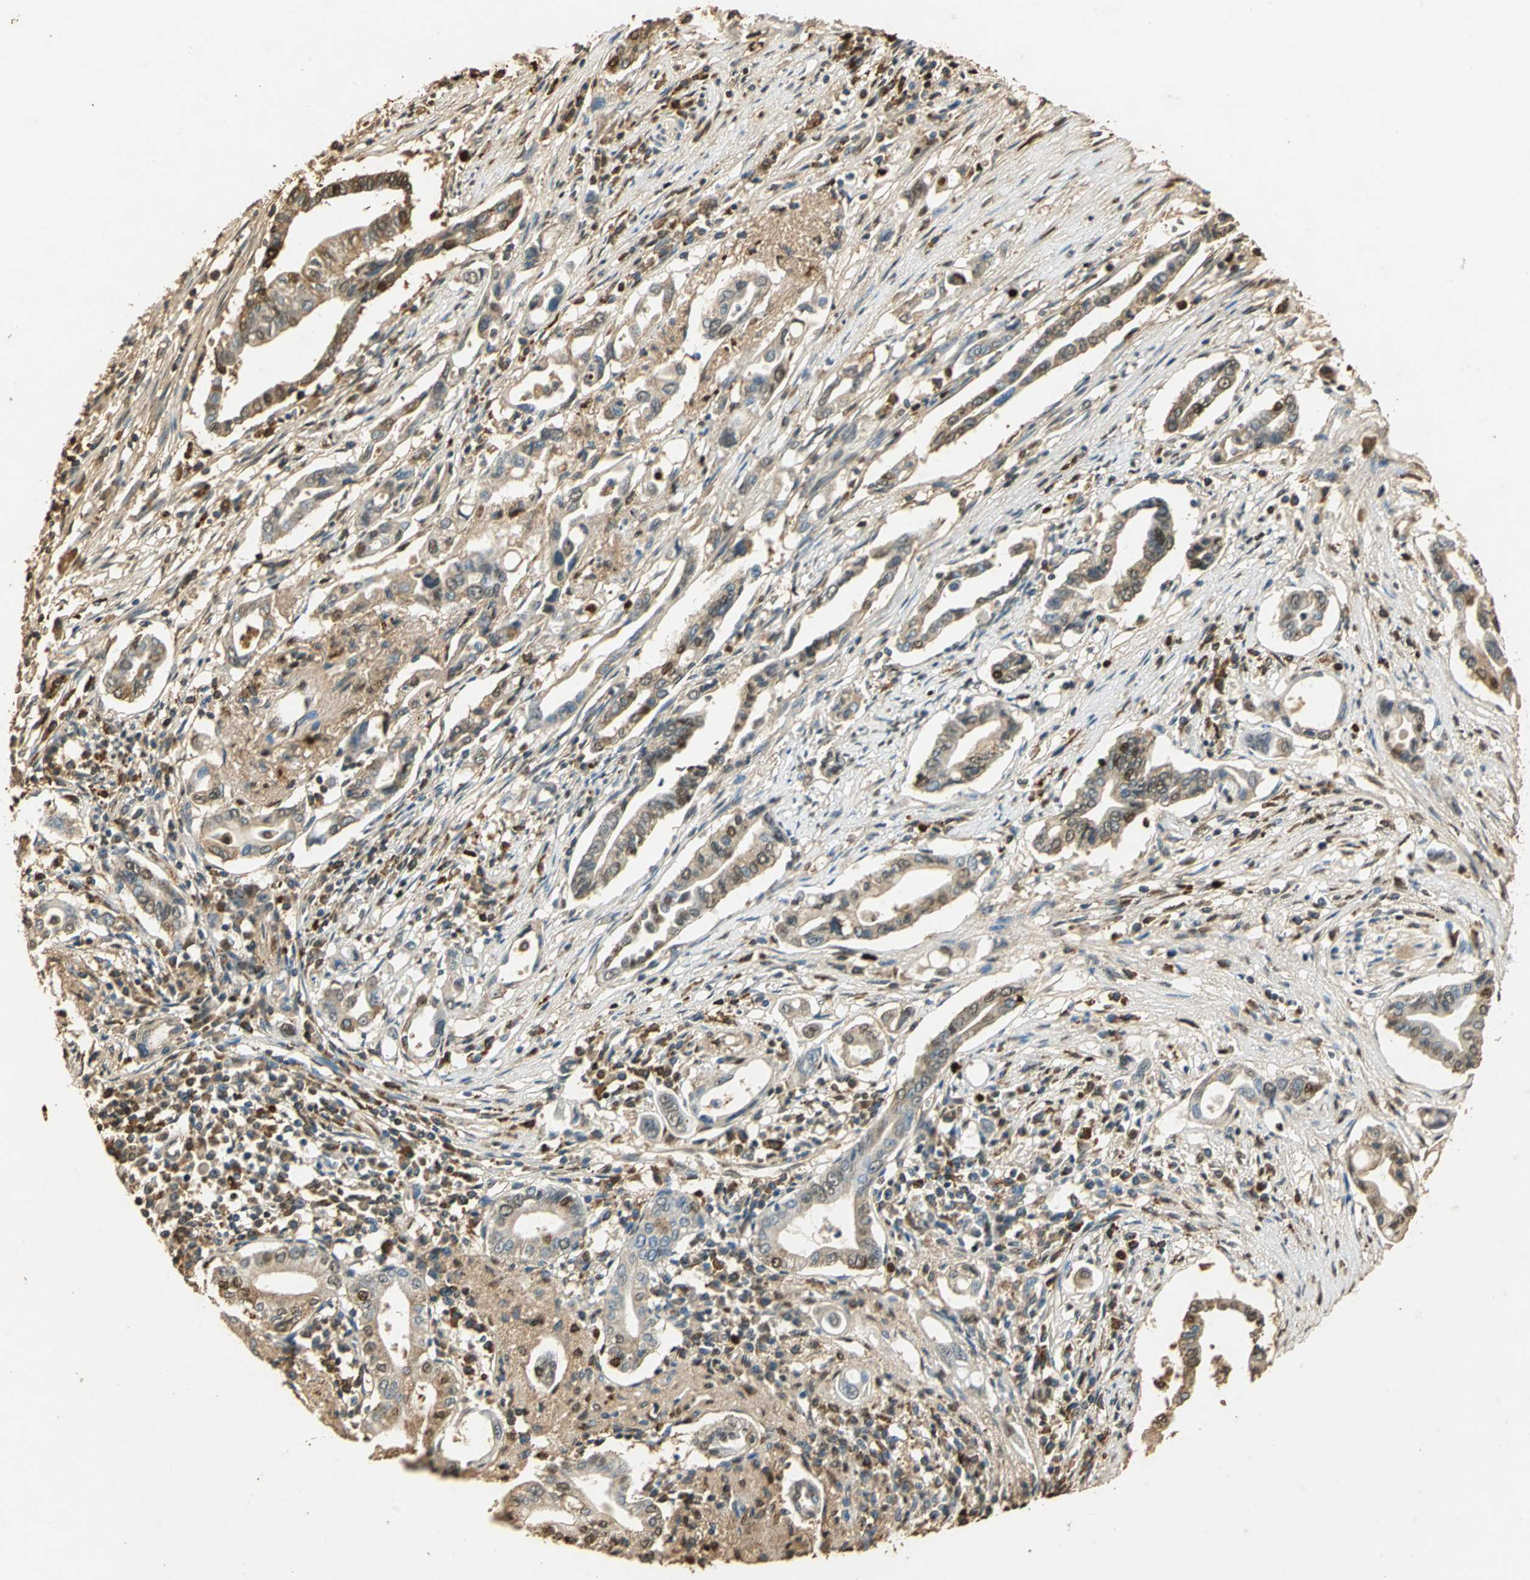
{"staining": {"intensity": "weak", "quantity": ">75%", "location": "cytoplasmic/membranous"}, "tissue": "pancreatic cancer", "cell_type": "Tumor cells", "image_type": "cancer", "snomed": [{"axis": "morphology", "description": "Adenocarcinoma, NOS"}, {"axis": "topography", "description": "Pancreas"}], "caption": "The micrograph reveals staining of pancreatic adenocarcinoma, revealing weak cytoplasmic/membranous protein expression (brown color) within tumor cells.", "gene": "GAPDH", "patient": {"sex": "female", "age": 57}}